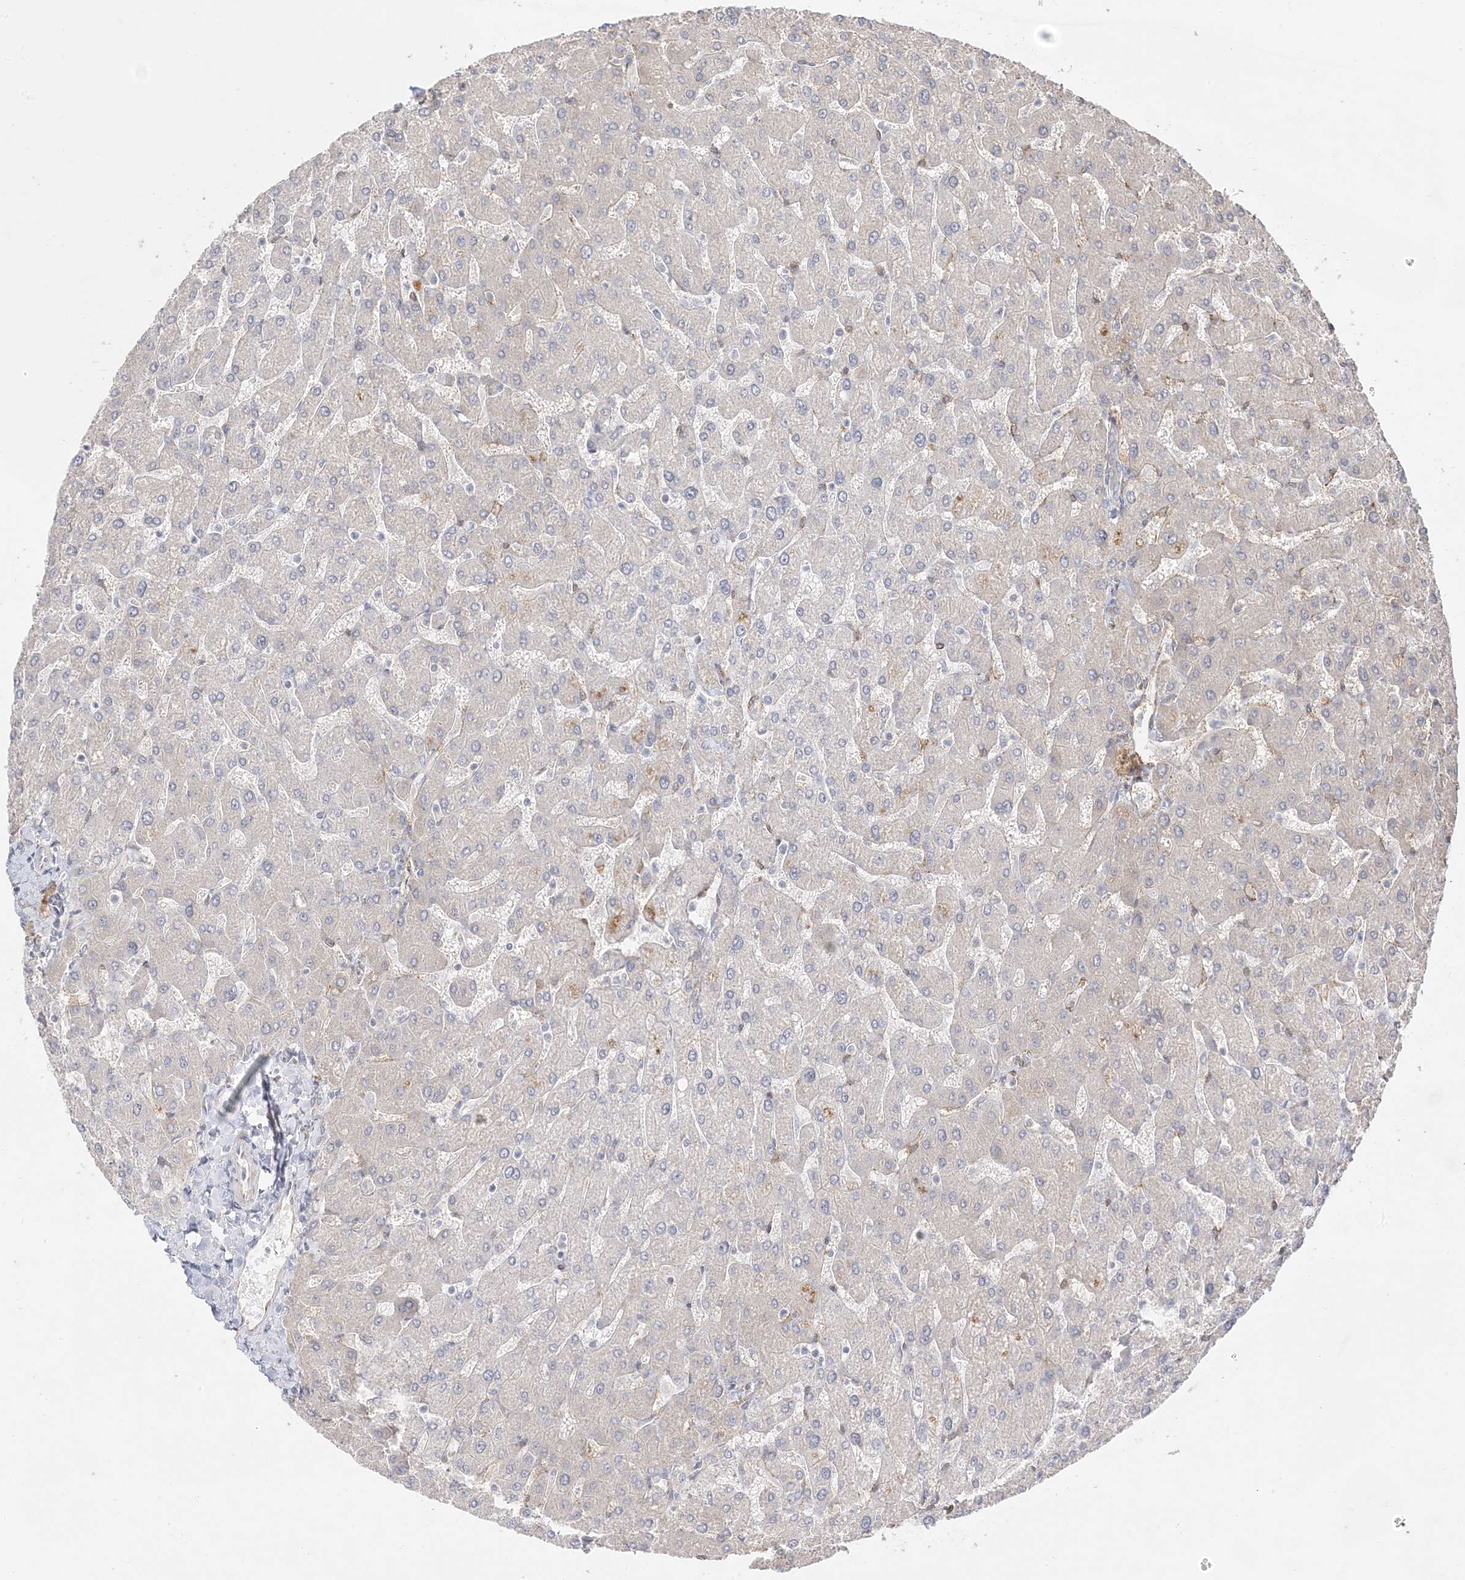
{"staining": {"intensity": "weak", "quantity": "<25%", "location": "cytoplasmic/membranous"}, "tissue": "liver", "cell_type": "Cholangiocytes", "image_type": "normal", "snomed": [{"axis": "morphology", "description": "Normal tissue, NOS"}, {"axis": "topography", "description": "Liver"}], "caption": "Immunohistochemistry of benign liver demonstrates no expression in cholangiocytes.", "gene": "C2CD2", "patient": {"sex": "male", "age": 55}}